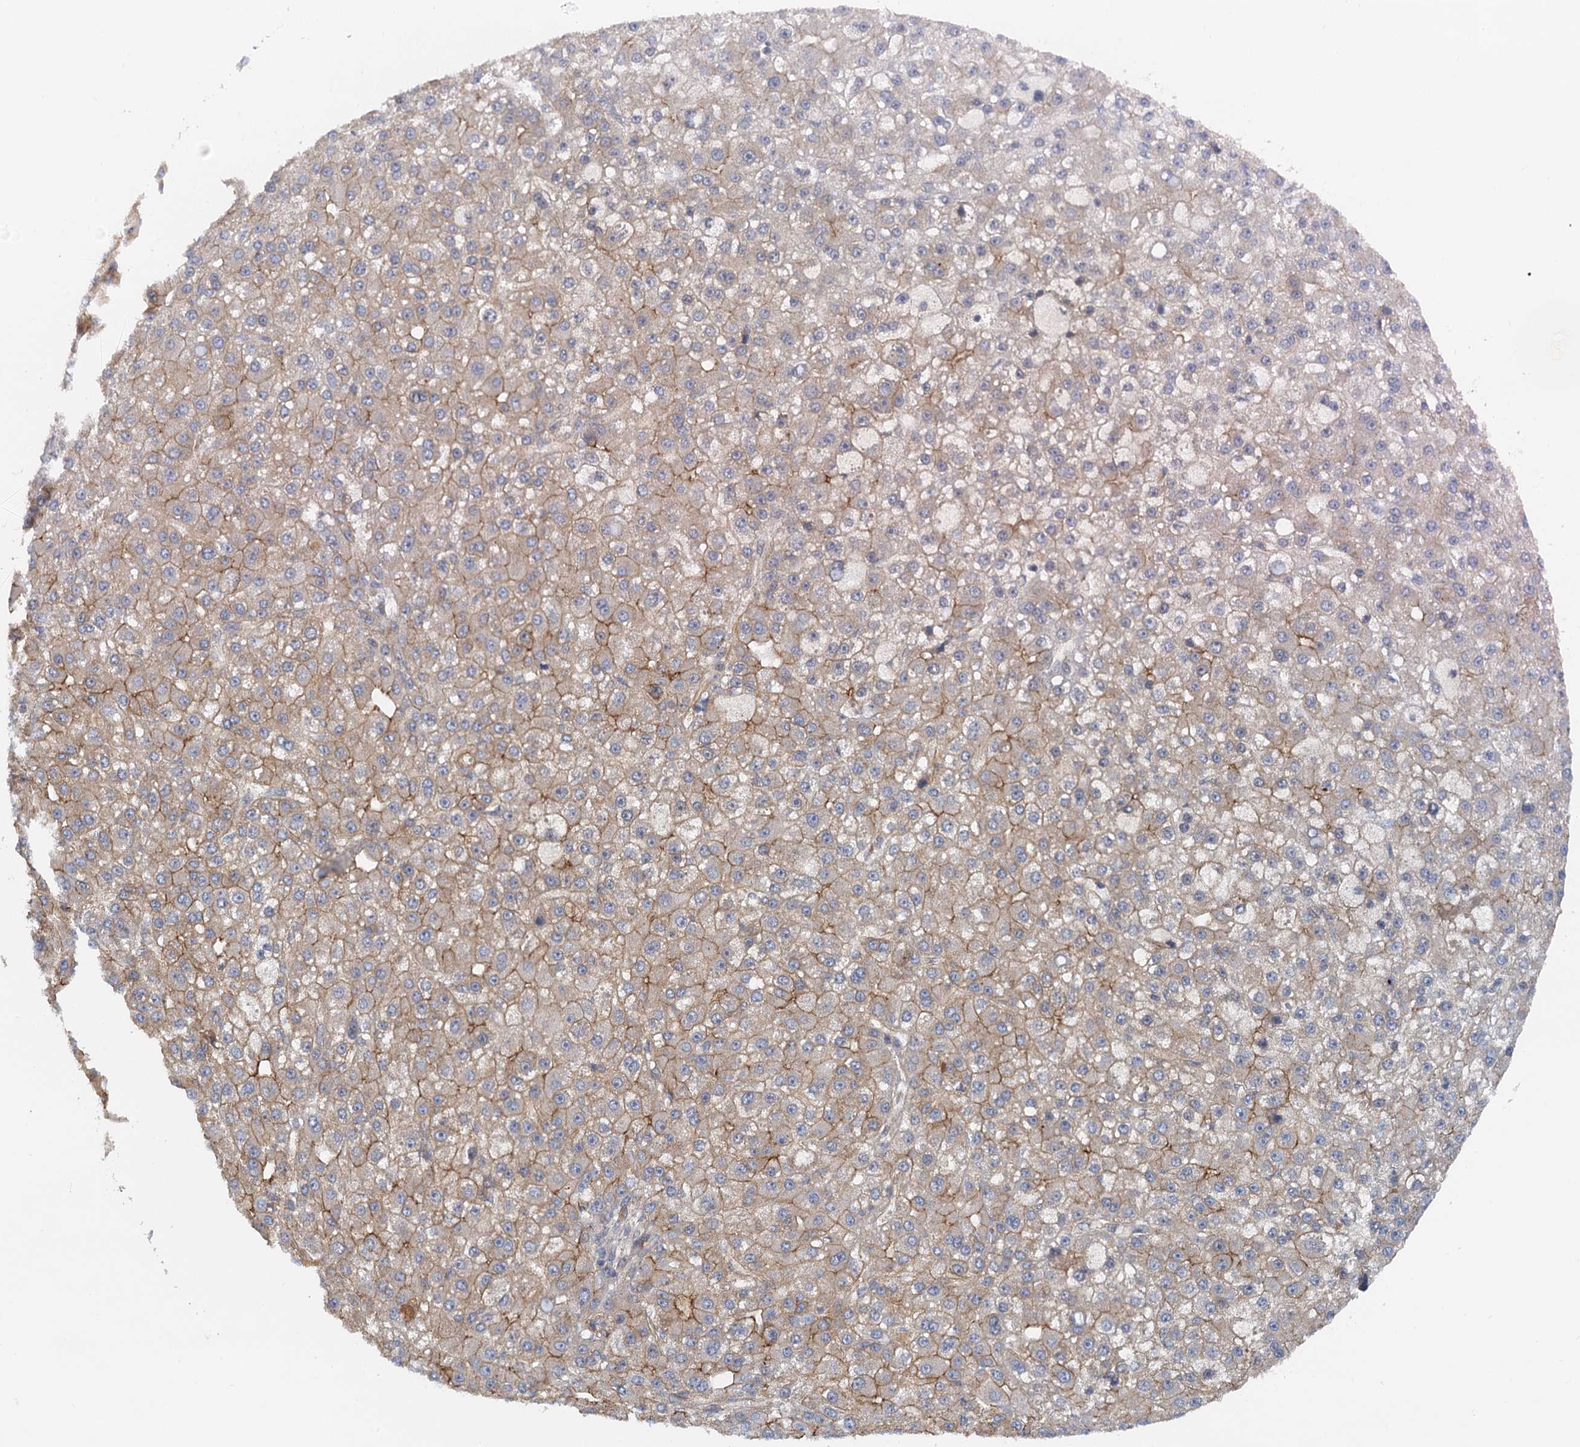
{"staining": {"intensity": "moderate", "quantity": "25%-75%", "location": "cytoplasmic/membranous"}, "tissue": "liver cancer", "cell_type": "Tumor cells", "image_type": "cancer", "snomed": [{"axis": "morphology", "description": "Carcinoma, Hepatocellular, NOS"}, {"axis": "topography", "description": "Liver"}], "caption": "This image displays immunohistochemistry (IHC) staining of human liver cancer (hepatocellular carcinoma), with medium moderate cytoplasmic/membranous positivity in about 25%-75% of tumor cells.", "gene": "NIPAL3", "patient": {"sex": "male", "age": 67}}